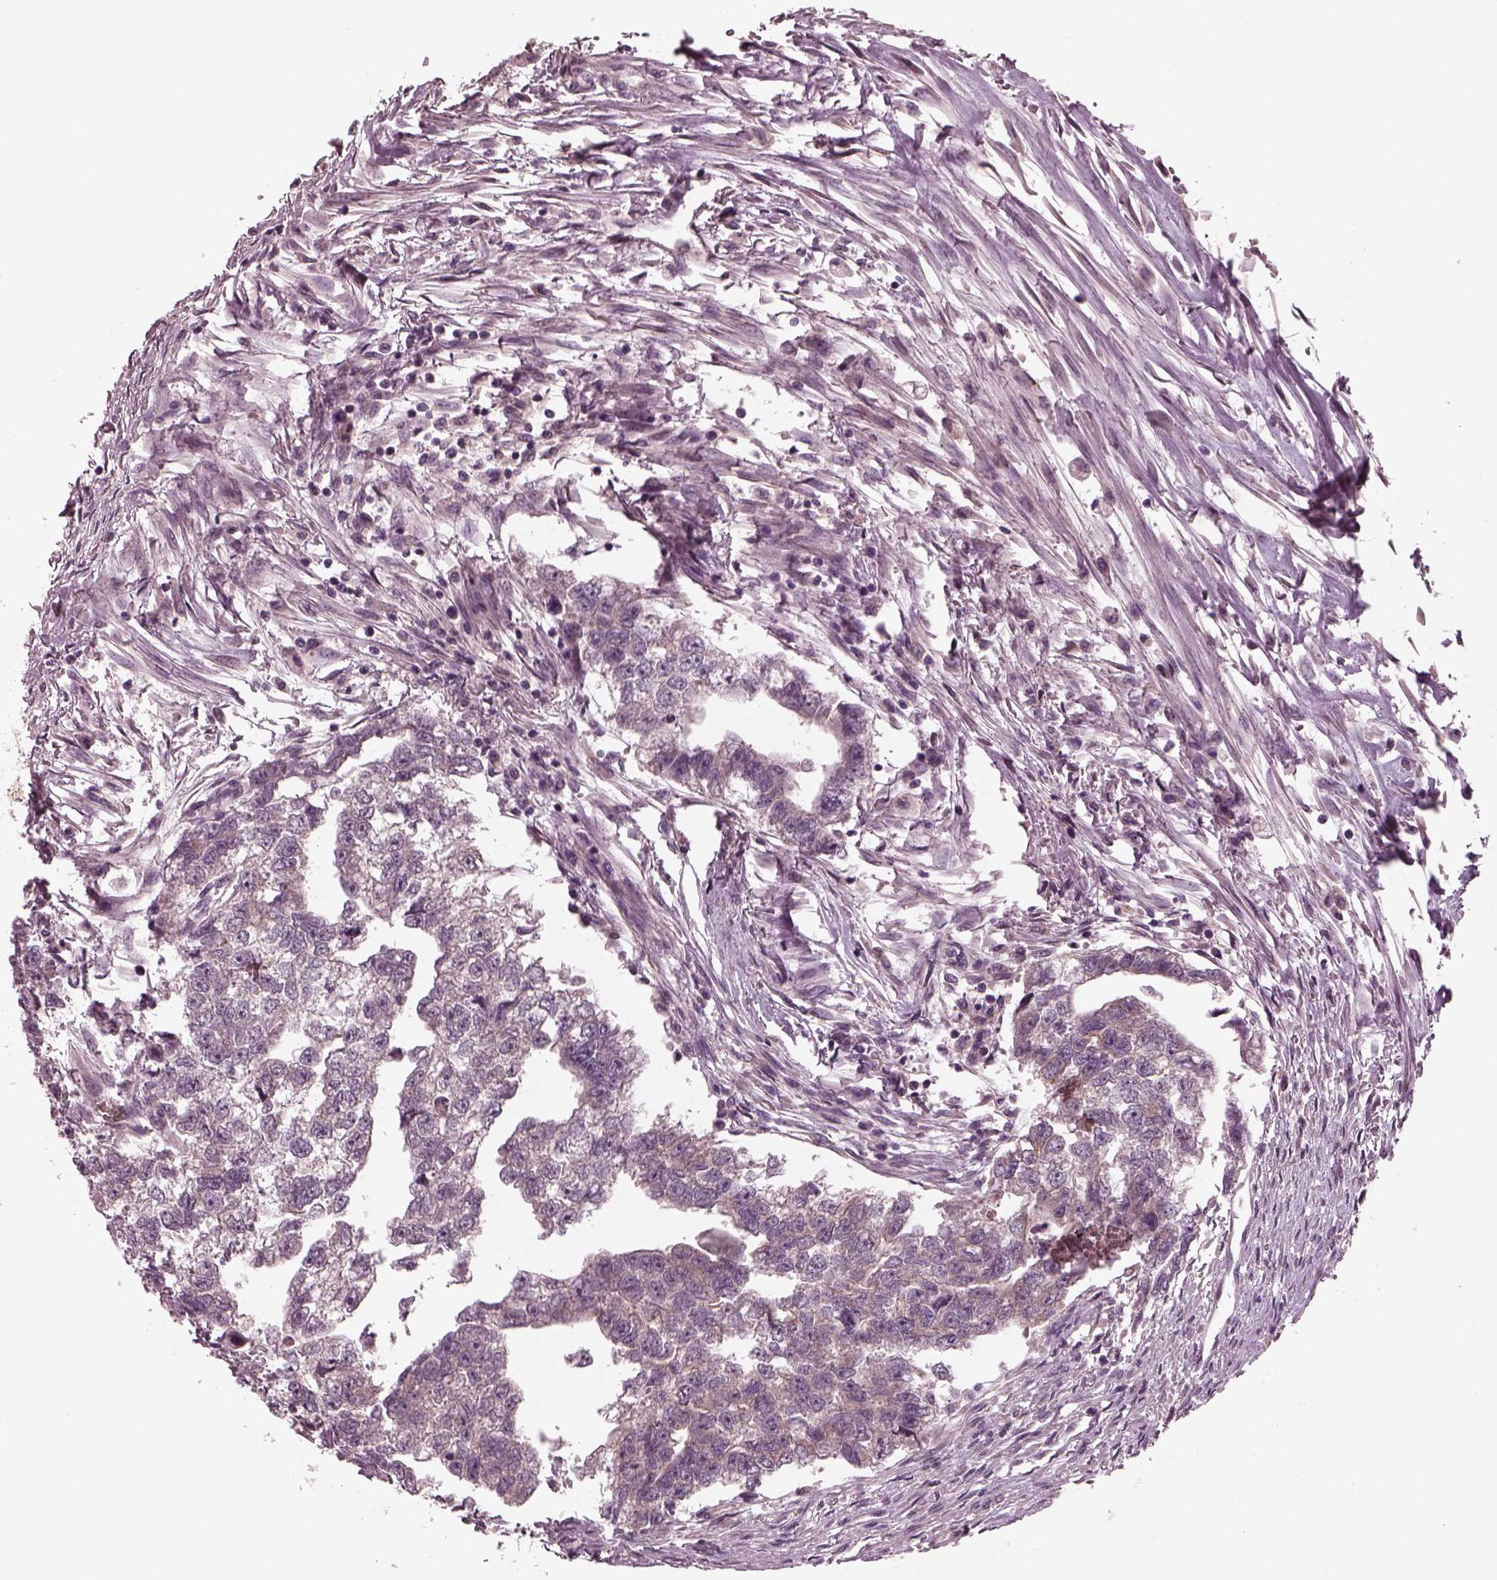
{"staining": {"intensity": "negative", "quantity": "none", "location": "none"}, "tissue": "testis cancer", "cell_type": "Tumor cells", "image_type": "cancer", "snomed": [{"axis": "morphology", "description": "Carcinoma, Embryonal, NOS"}, {"axis": "morphology", "description": "Teratoma, malignant, NOS"}, {"axis": "topography", "description": "Testis"}], "caption": "IHC micrograph of testis malignant teratoma stained for a protein (brown), which shows no expression in tumor cells.", "gene": "TUBG1", "patient": {"sex": "male", "age": 44}}